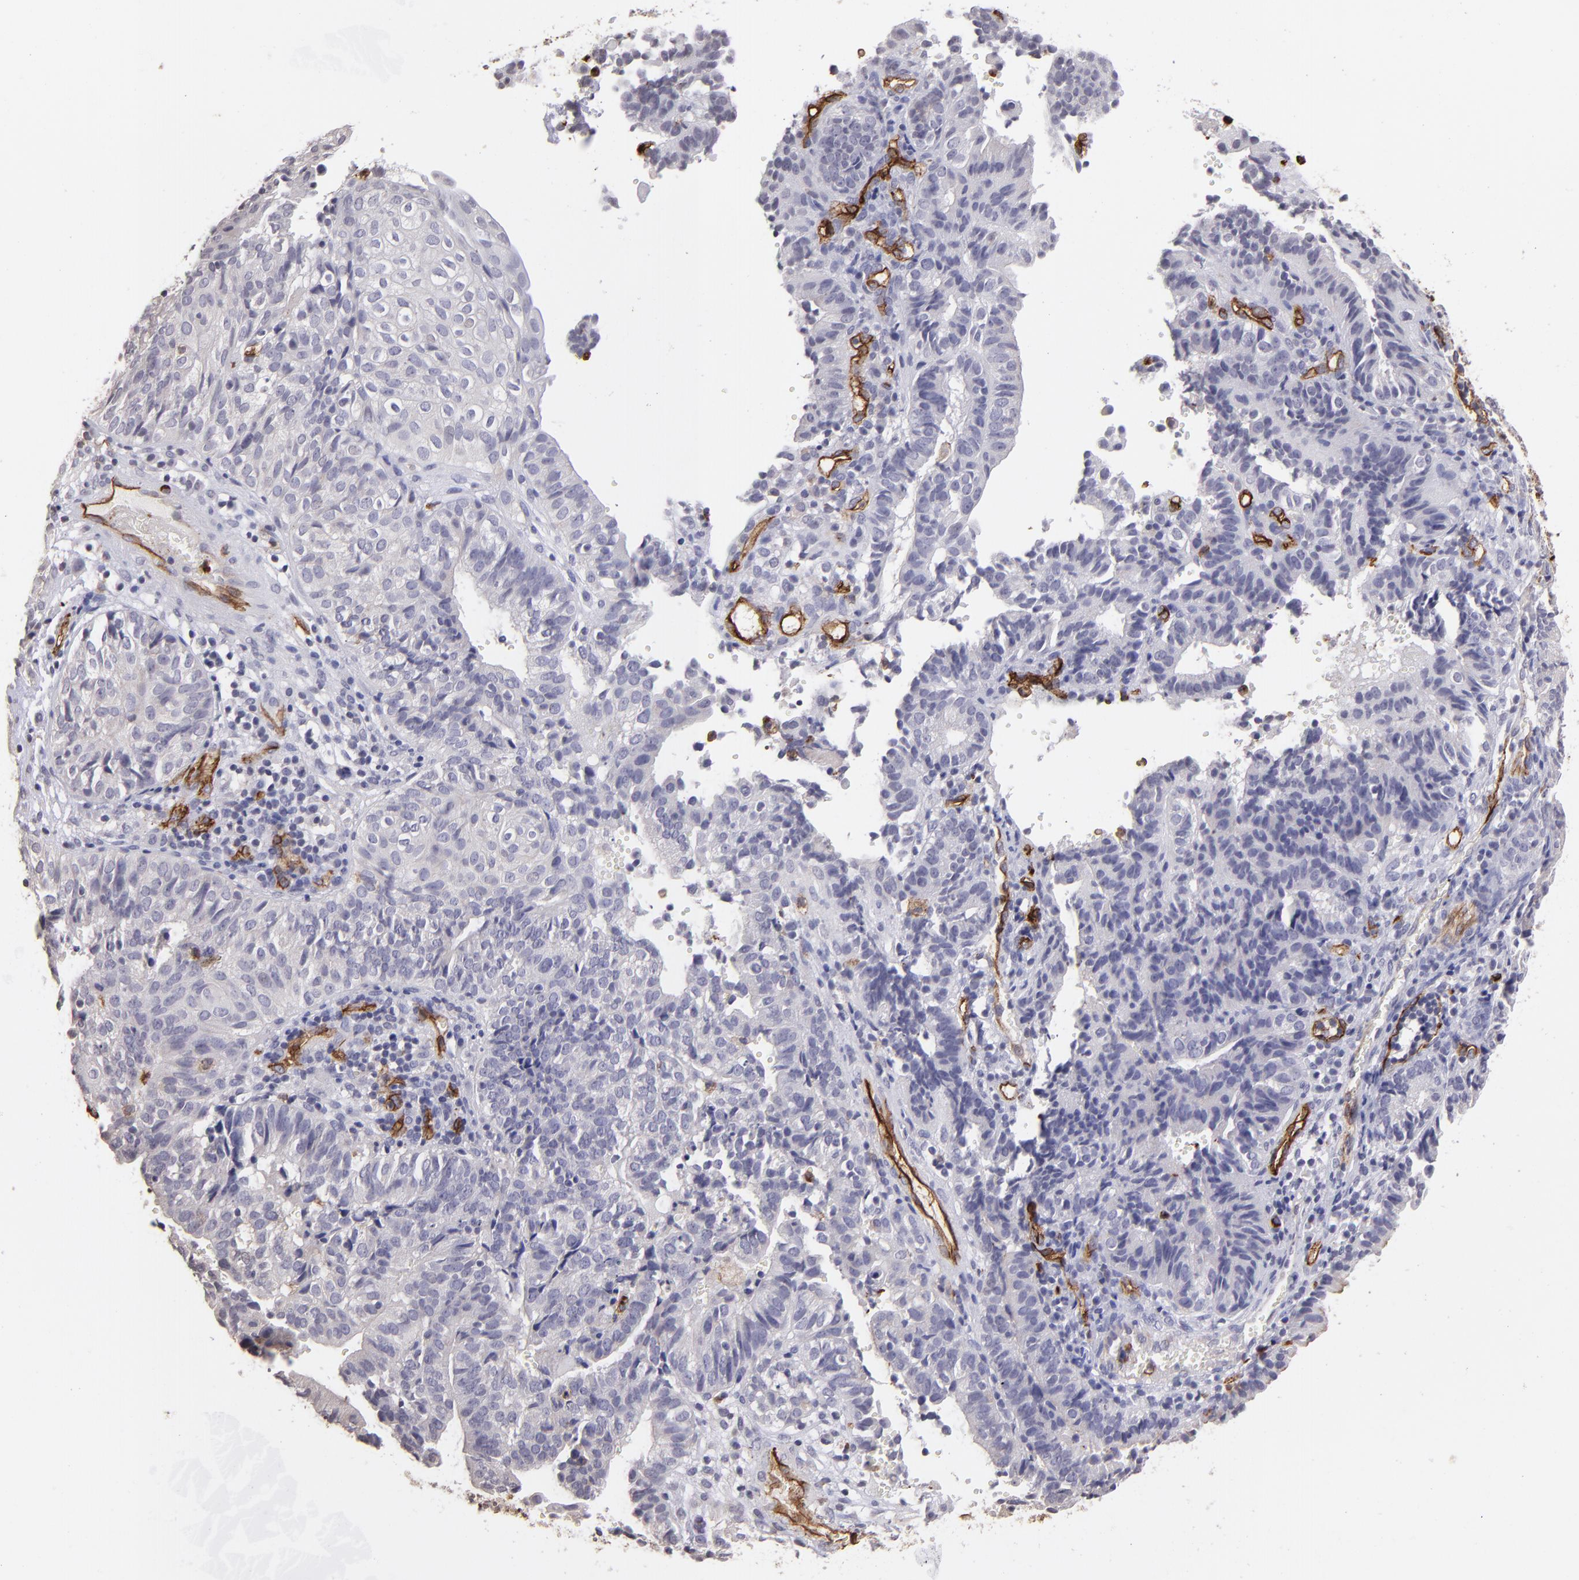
{"staining": {"intensity": "negative", "quantity": "none", "location": "none"}, "tissue": "cervical cancer", "cell_type": "Tumor cells", "image_type": "cancer", "snomed": [{"axis": "morphology", "description": "Adenocarcinoma, NOS"}, {"axis": "topography", "description": "Cervix"}], "caption": "Cervical cancer was stained to show a protein in brown. There is no significant expression in tumor cells. The staining was performed using DAB to visualize the protein expression in brown, while the nuclei were stained in blue with hematoxylin (Magnification: 20x).", "gene": "DYSF", "patient": {"sex": "female", "age": 60}}